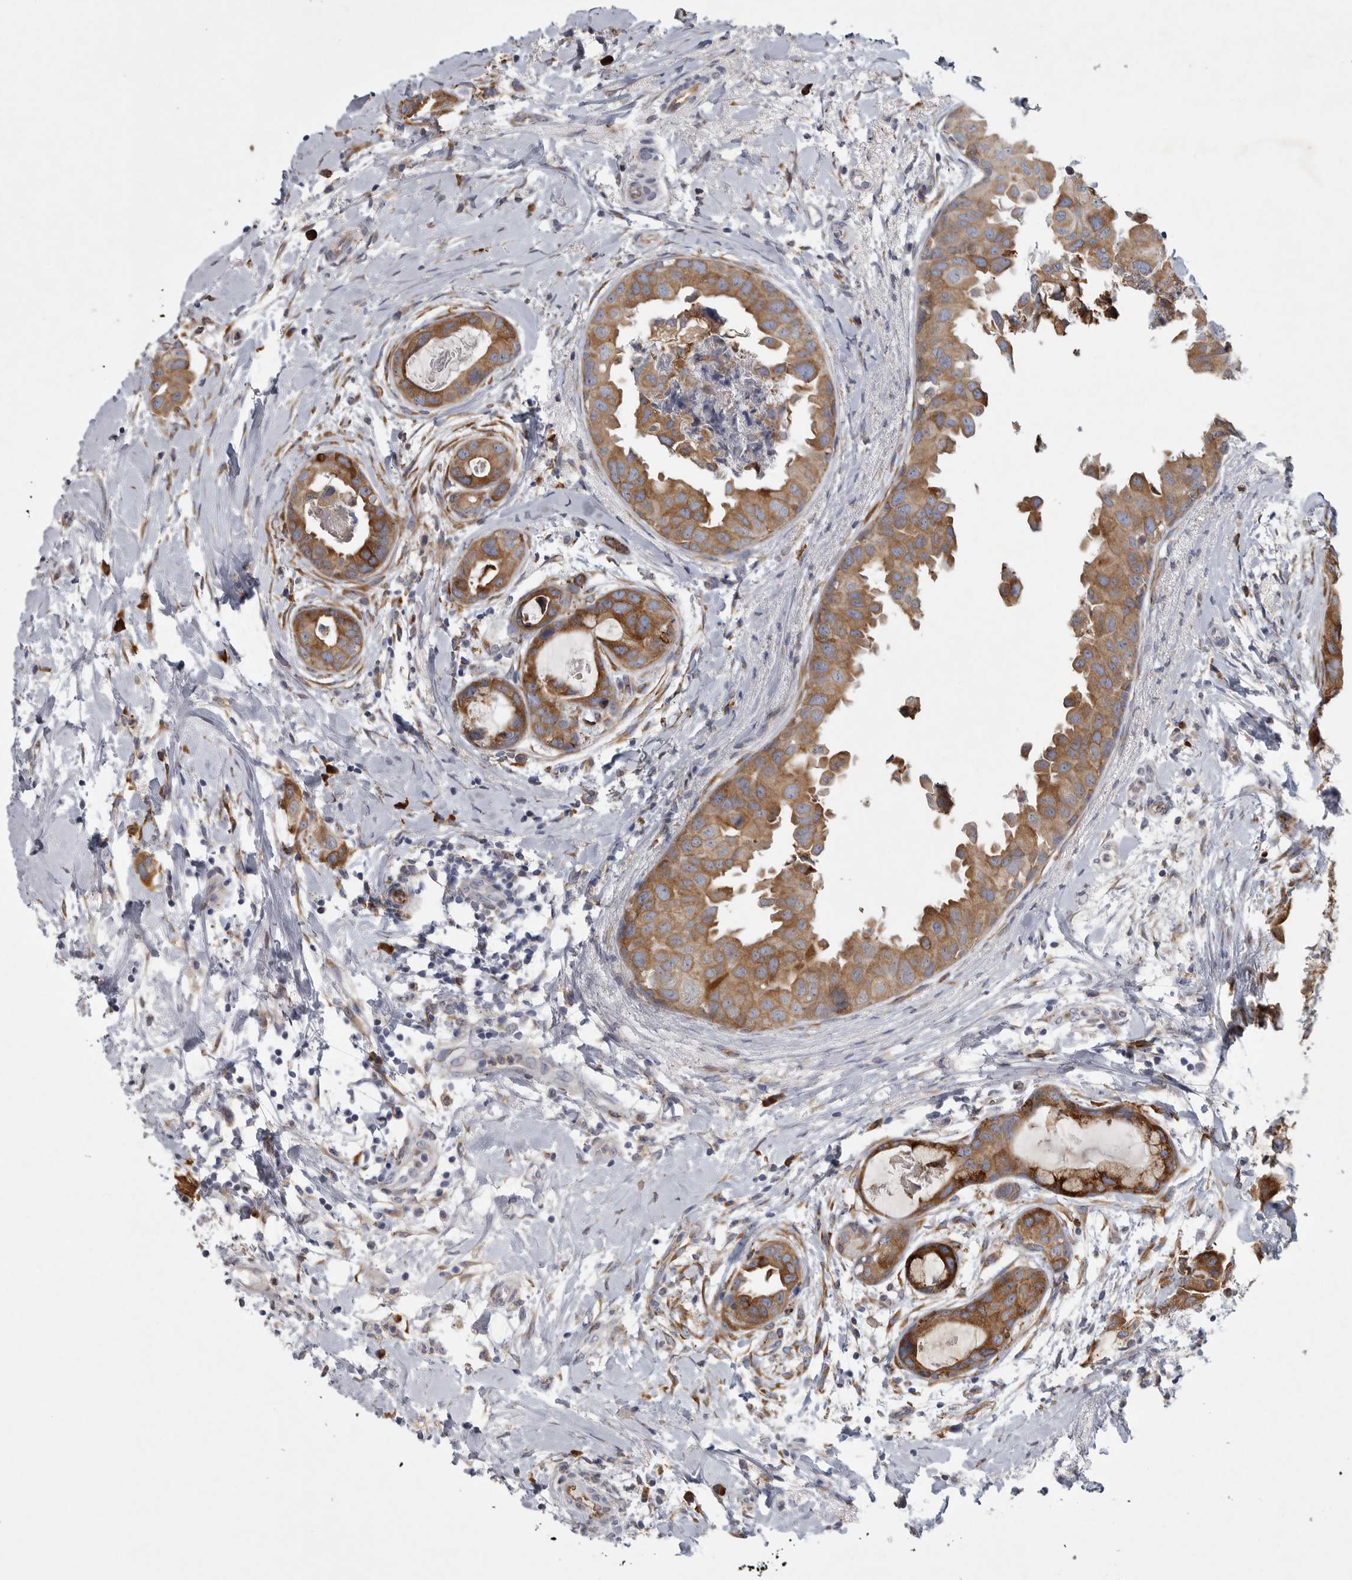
{"staining": {"intensity": "moderate", "quantity": ">75%", "location": "cytoplasmic/membranous"}, "tissue": "breast cancer", "cell_type": "Tumor cells", "image_type": "cancer", "snomed": [{"axis": "morphology", "description": "Duct carcinoma"}, {"axis": "topography", "description": "Breast"}], "caption": "Moderate cytoplasmic/membranous positivity for a protein is present in approximately >75% of tumor cells of infiltrating ductal carcinoma (breast) using immunohistochemistry (IHC).", "gene": "MINPP1", "patient": {"sex": "female", "age": 40}}